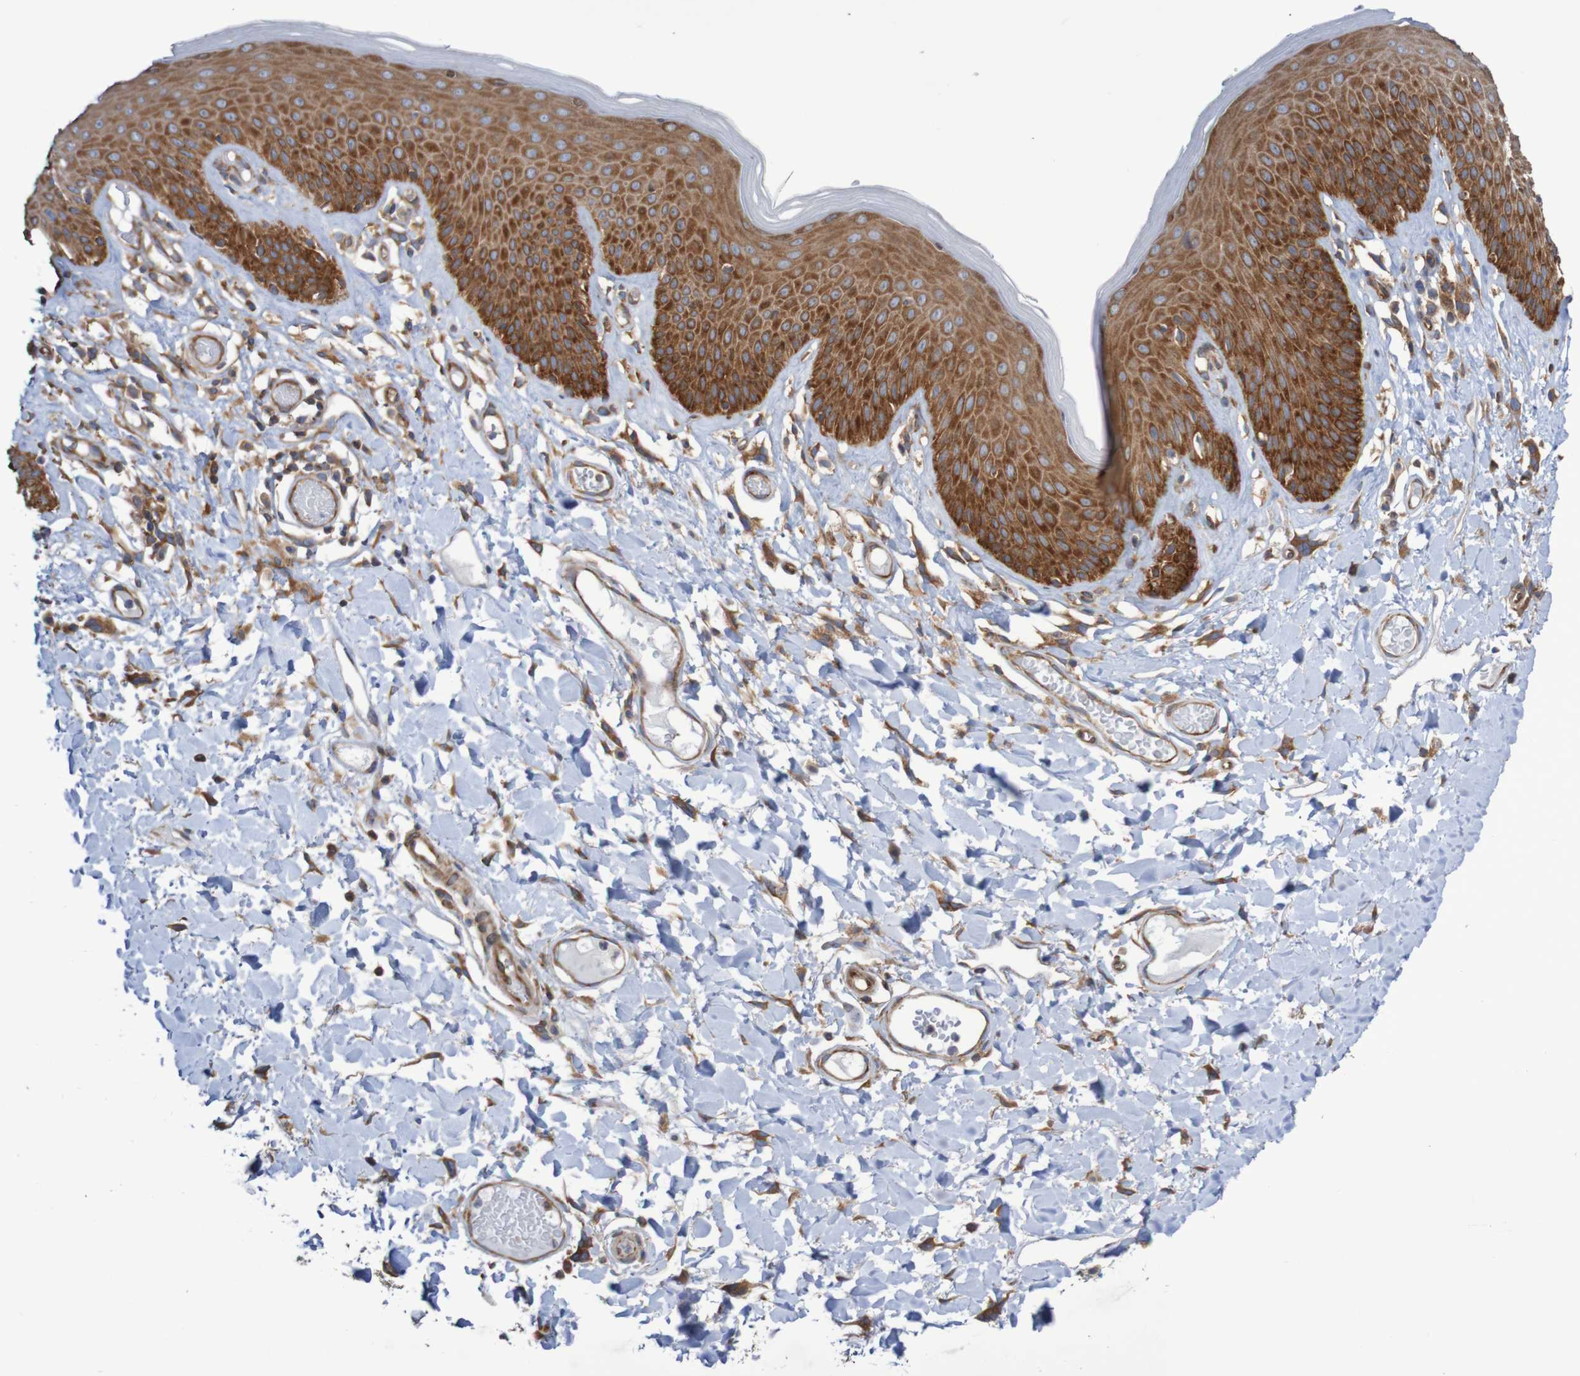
{"staining": {"intensity": "strong", "quantity": ">75%", "location": "cytoplasmic/membranous"}, "tissue": "skin", "cell_type": "Epidermal cells", "image_type": "normal", "snomed": [{"axis": "morphology", "description": "Normal tissue, NOS"}, {"axis": "topography", "description": "Vulva"}], "caption": "Immunohistochemistry histopathology image of benign human skin stained for a protein (brown), which shows high levels of strong cytoplasmic/membranous staining in approximately >75% of epidermal cells.", "gene": "LRRC47", "patient": {"sex": "female", "age": 73}}